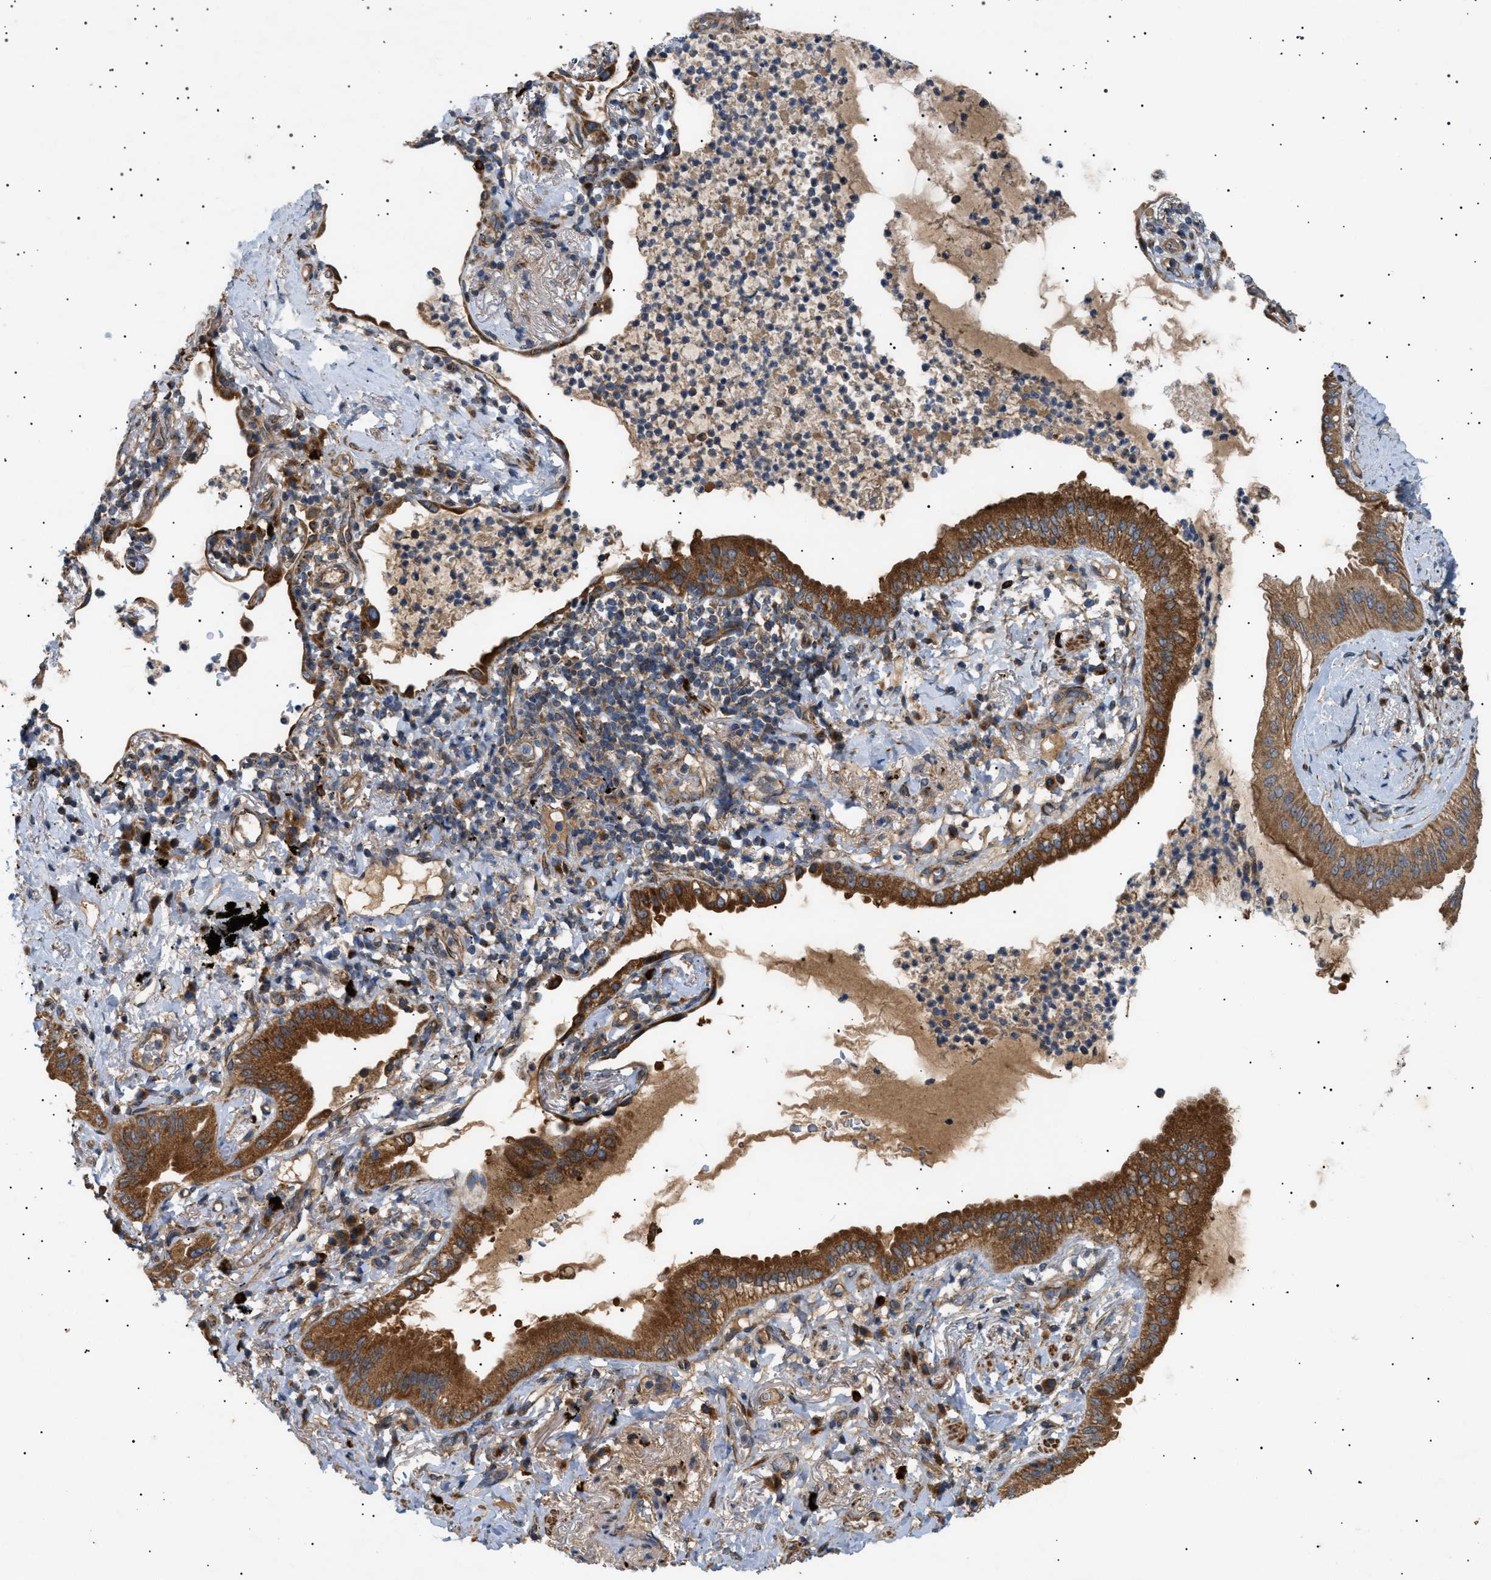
{"staining": {"intensity": "strong", "quantity": ">75%", "location": "cytoplasmic/membranous"}, "tissue": "lung cancer", "cell_type": "Tumor cells", "image_type": "cancer", "snomed": [{"axis": "morphology", "description": "Normal tissue, NOS"}, {"axis": "morphology", "description": "Adenocarcinoma, NOS"}, {"axis": "topography", "description": "Bronchus"}, {"axis": "topography", "description": "Lung"}], "caption": "Immunohistochemical staining of human adenocarcinoma (lung) reveals high levels of strong cytoplasmic/membranous protein expression in about >75% of tumor cells.", "gene": "CCDC186", "patient": {"sex": "female", "age": 70}}